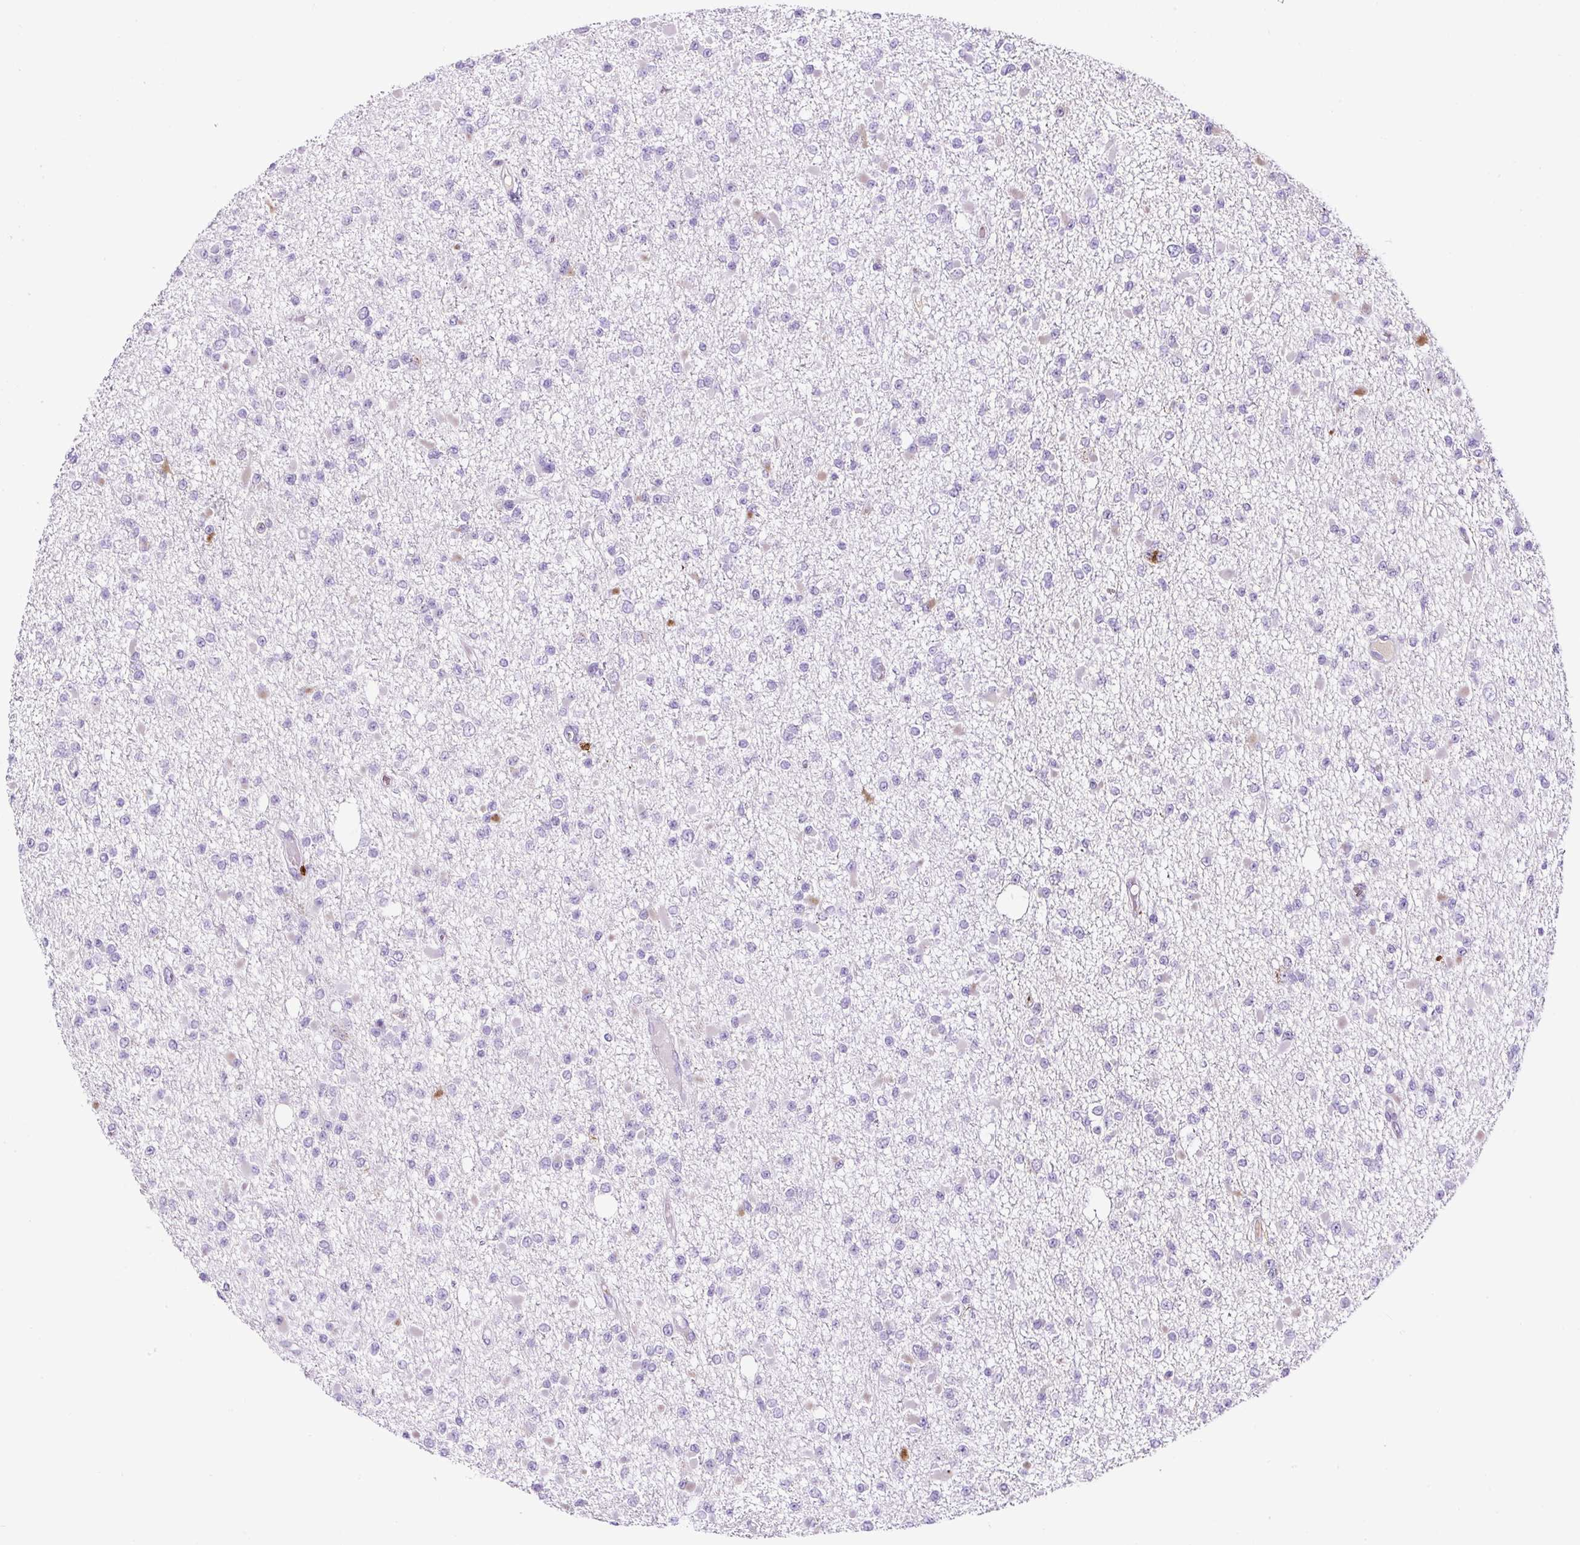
{"staining": {"intensity": "negative", "quantity": "none", "location": "none"}, "tissue": "glioma", "cell_type": "Tumor cells", "image_type": "cancer", "snomed": [{"axis": "morphology", "description": "Glioma, malignant, Low grade"}, {"axis": "topography", "description": "Brain"}], "caption": "Human glioma stained for a protein using immunohistochemistry (IHC) shows no expression in tumor cells.", "gene": "TMEM200B", "patient": {"sex": "female", "age": 22}}